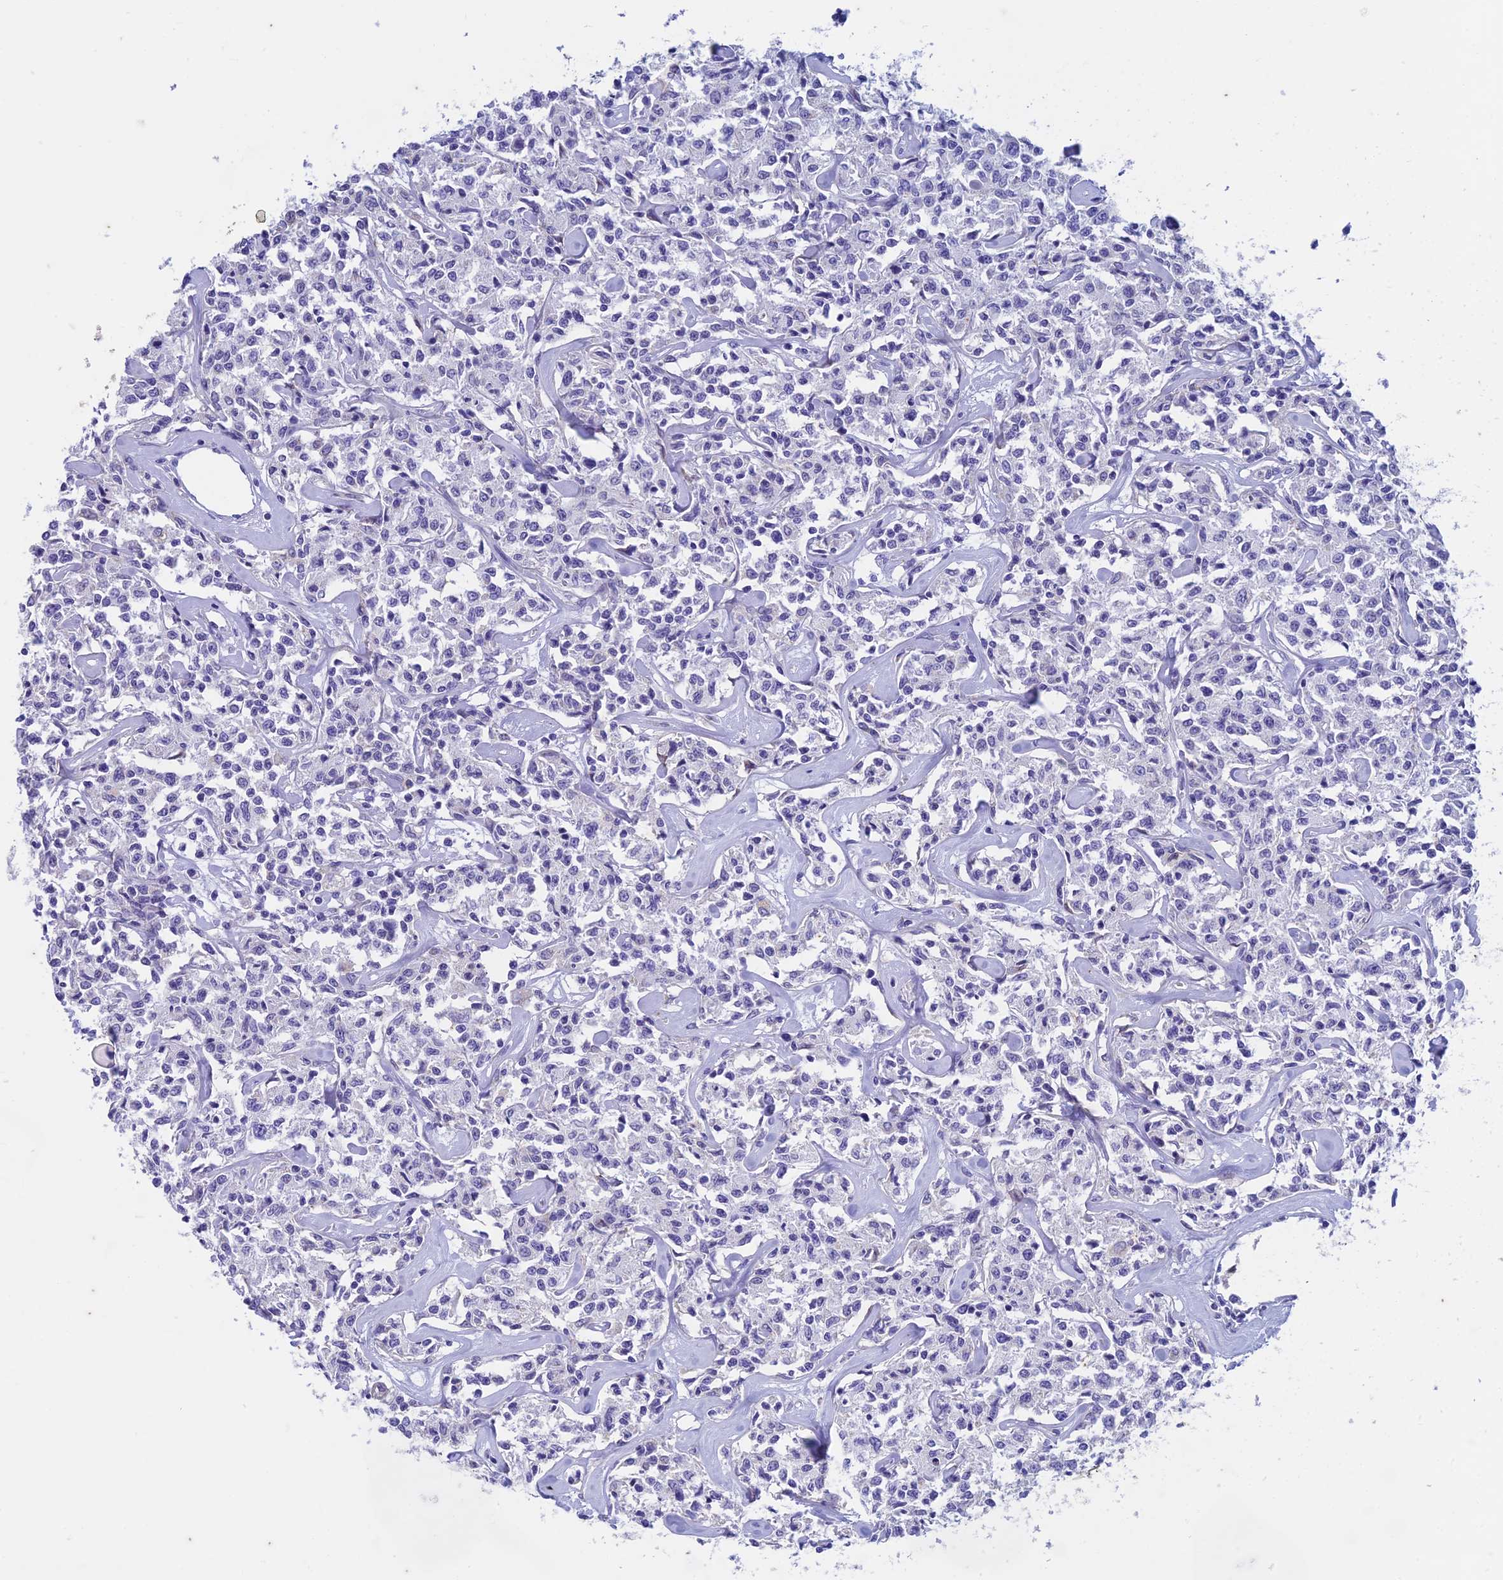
{"staining": {"intensity": "negative", "quantity": "none", "location": "none"}, "tissue": "lymphoma", "cell_type": "Tumor cells", "image_type": "cancer", "snomed": [{"axis": "morphology", "description": "Malignant lymphoma, non-Hodgkin's type, Low grade"}, {"axis": "topography", "description": "Small intestine"}], "caption": "Tumor cells are negative for brown protein staining in malignant lymphoma, non-Hodgkin's type (low-grade).", "gene": "FGF7", "patient": {"sex": "female", "age": 59}}